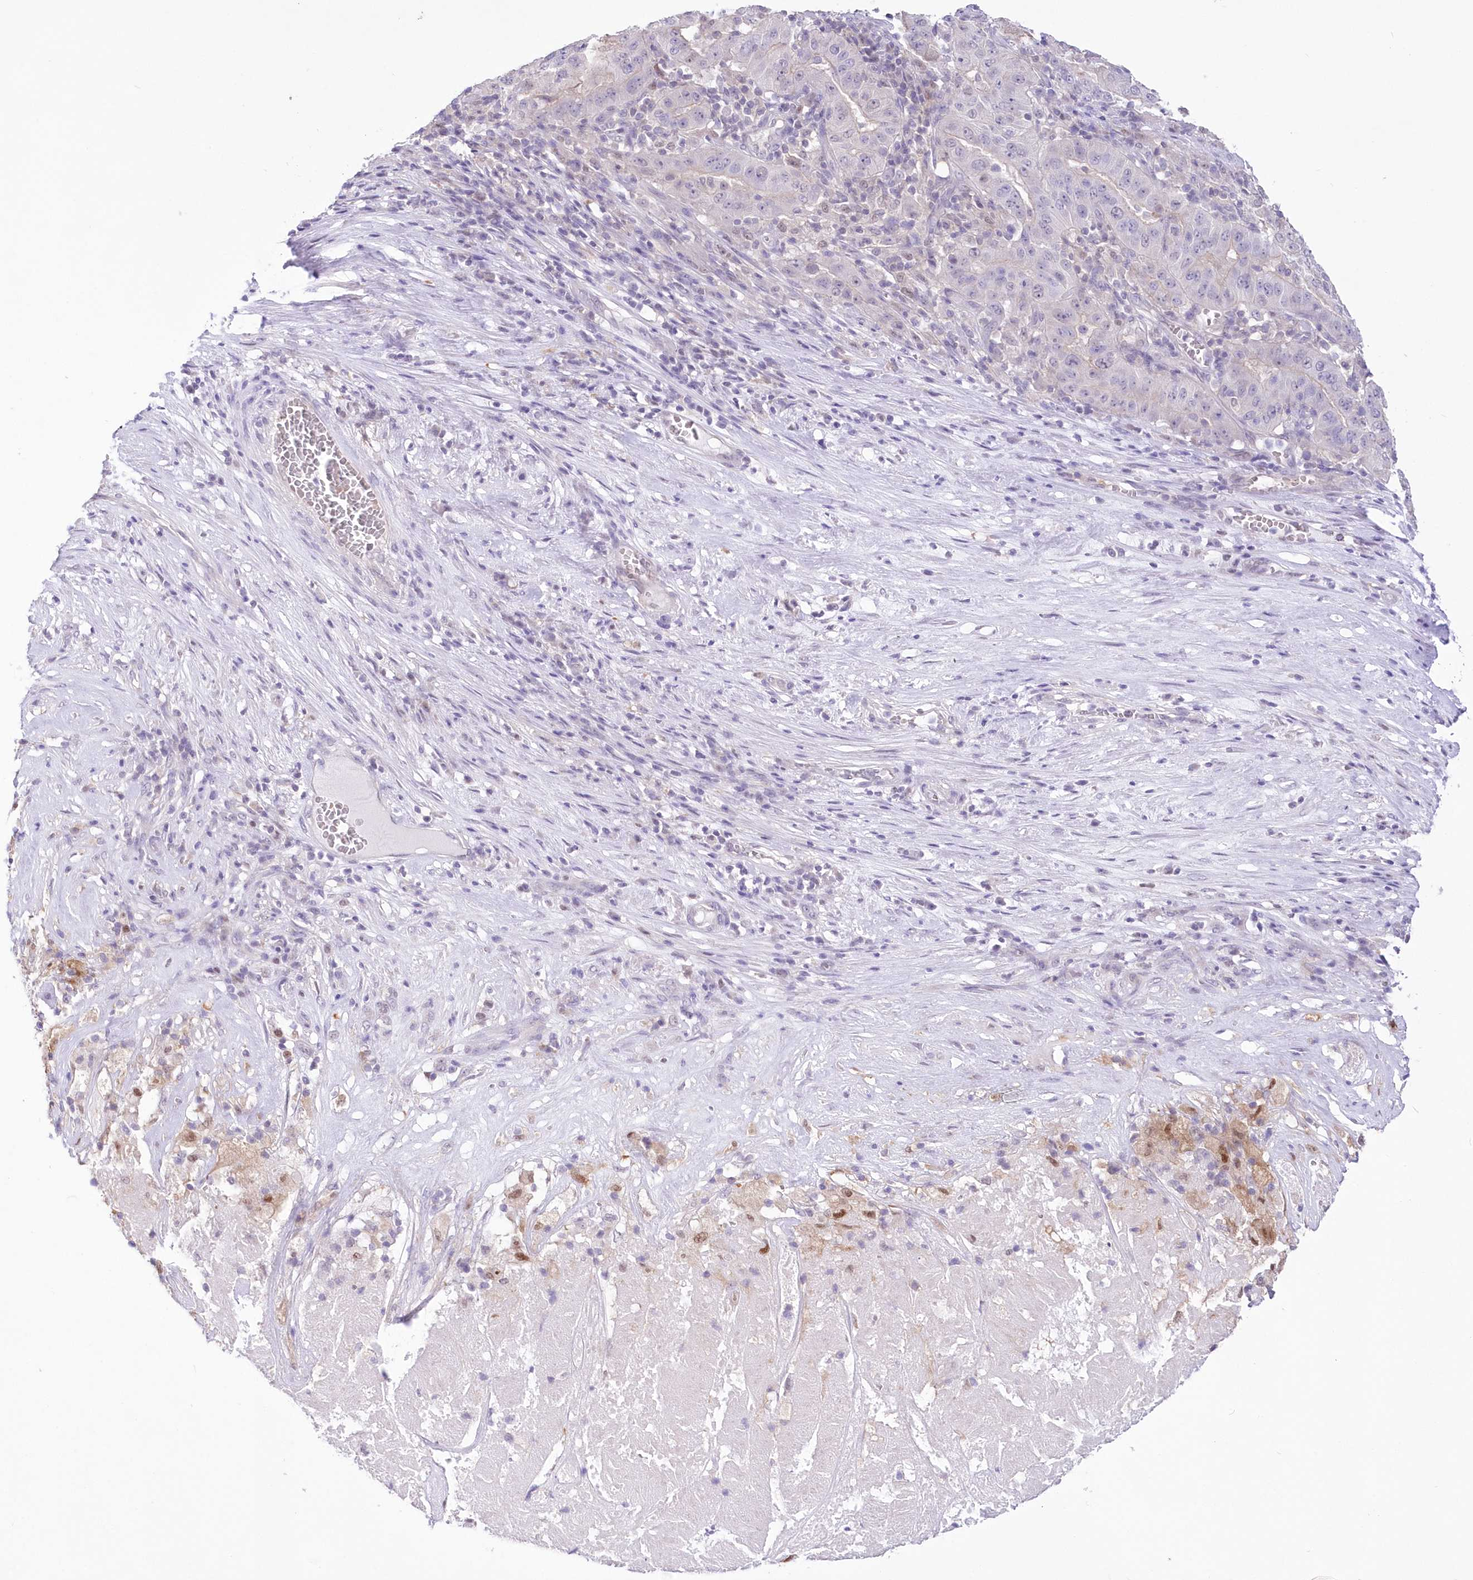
{"staining": {"intensity": "negative", "quantity": "none", "location": "none"}, "tissue": "pancreatic cancer", "cell_type": "Tumor cells", "image_type": "cancer", "snomed": [{"axis": "morphology", "description": "Adenocarcinoma, NOS"}, {"axis": "topography", "description": "Pancreas"}], "caption": "Human pancreatic cancer stained for a protein using immunohistochemistry displays no positivity in tumor cells.", "gene": "UBA6", "patient": {"sex": "male", "age": 63}}